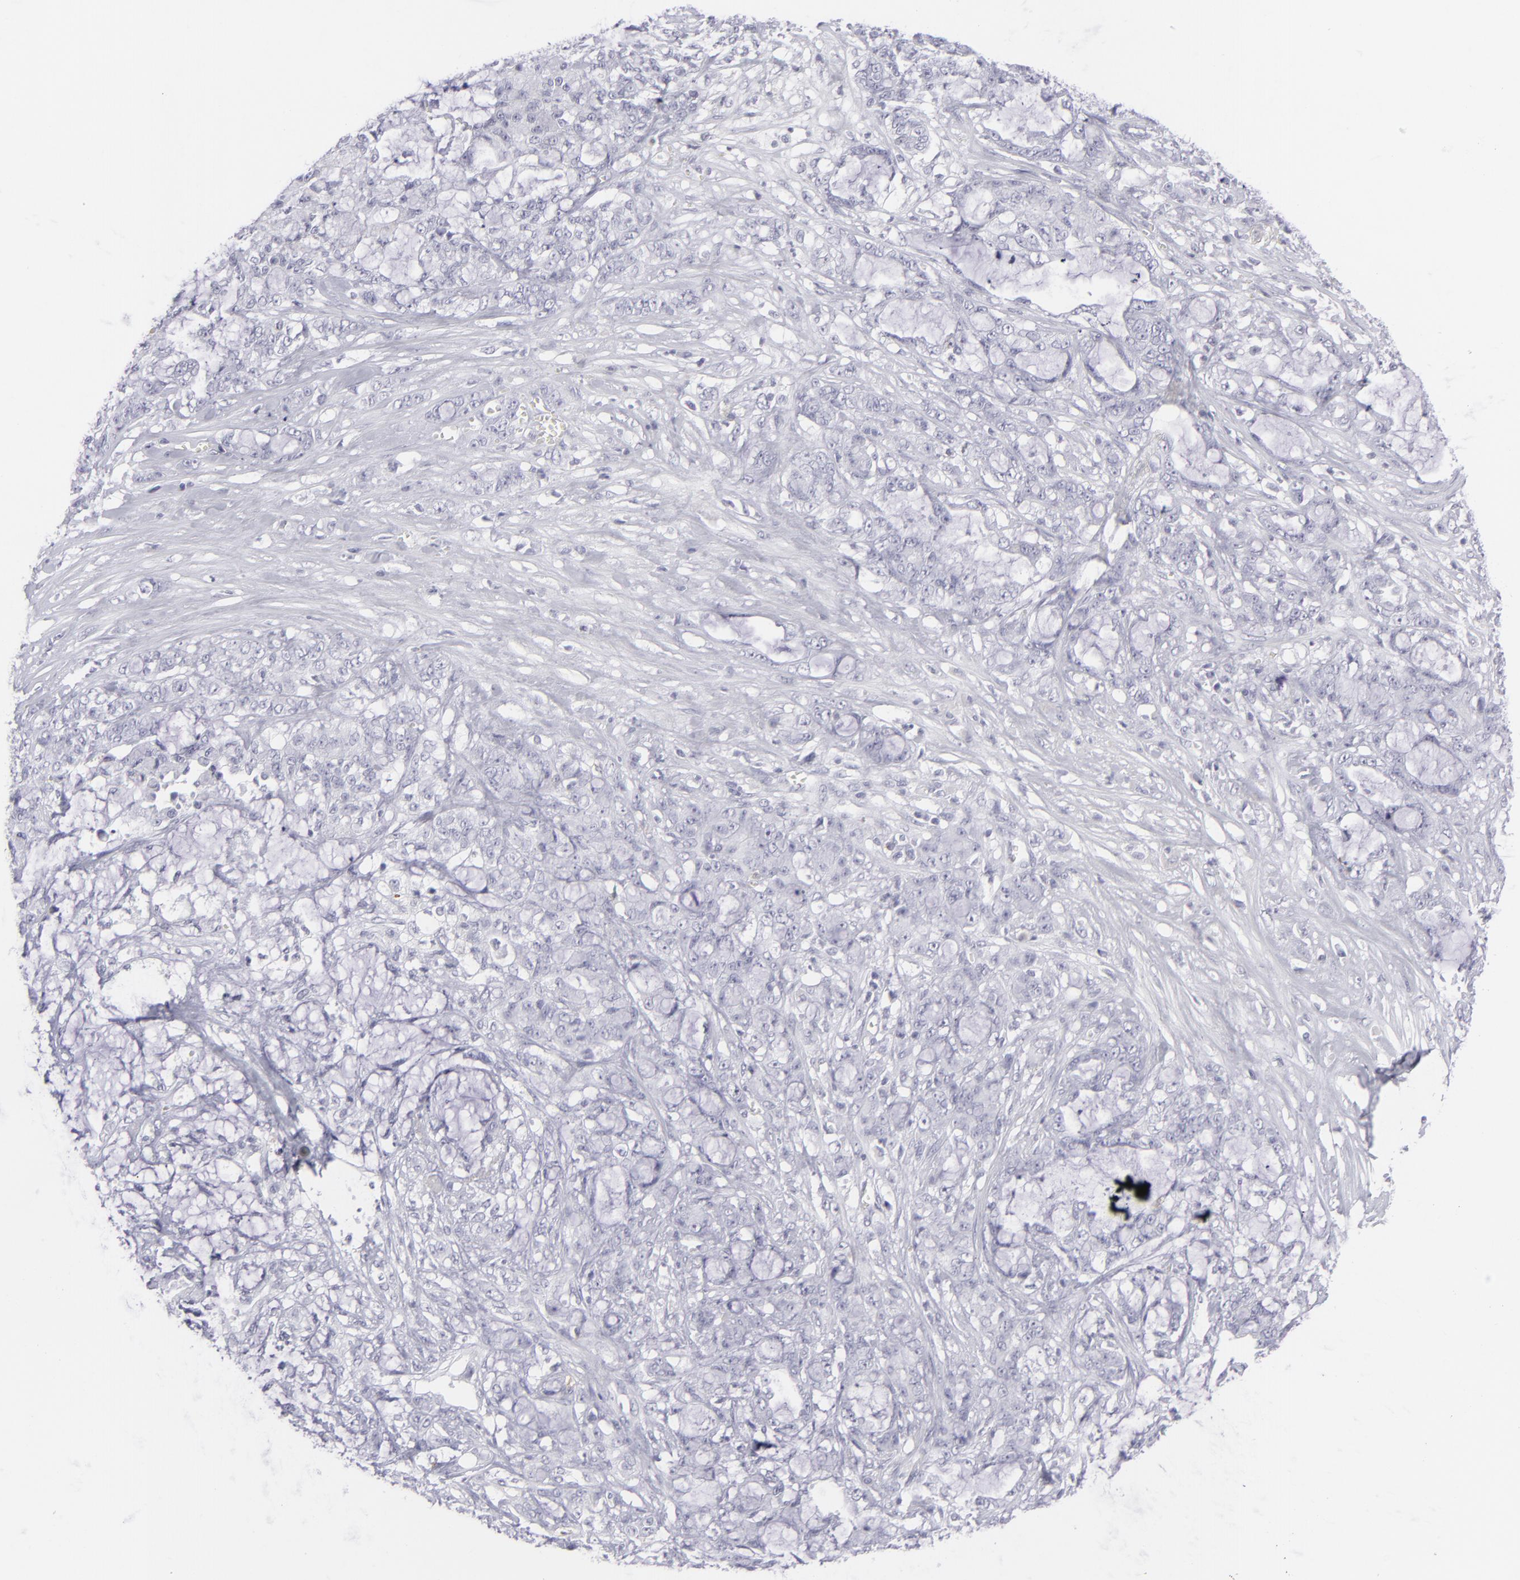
{"staining": {"intensity": "negative", "quantity": "none", "location": "none"}, "tissue": "pancreatic cancer", "cell_type": "Tumor cells", "image_type": "cancer", "snomed": [{"axis": "morphology", "description": "Adenocarcinoma, NOS"}, {"axis": "topography", "description": "Pancreas"}], "caption": "The immunohistochemistry (IHC) image has no significant positivity in tumor cells of pancreatic cancer tissue. (Brightfield microscopy of DAB IHC at high magnification).", "gene": "CD7", "patient": {"sex": "female", "age": 73}}